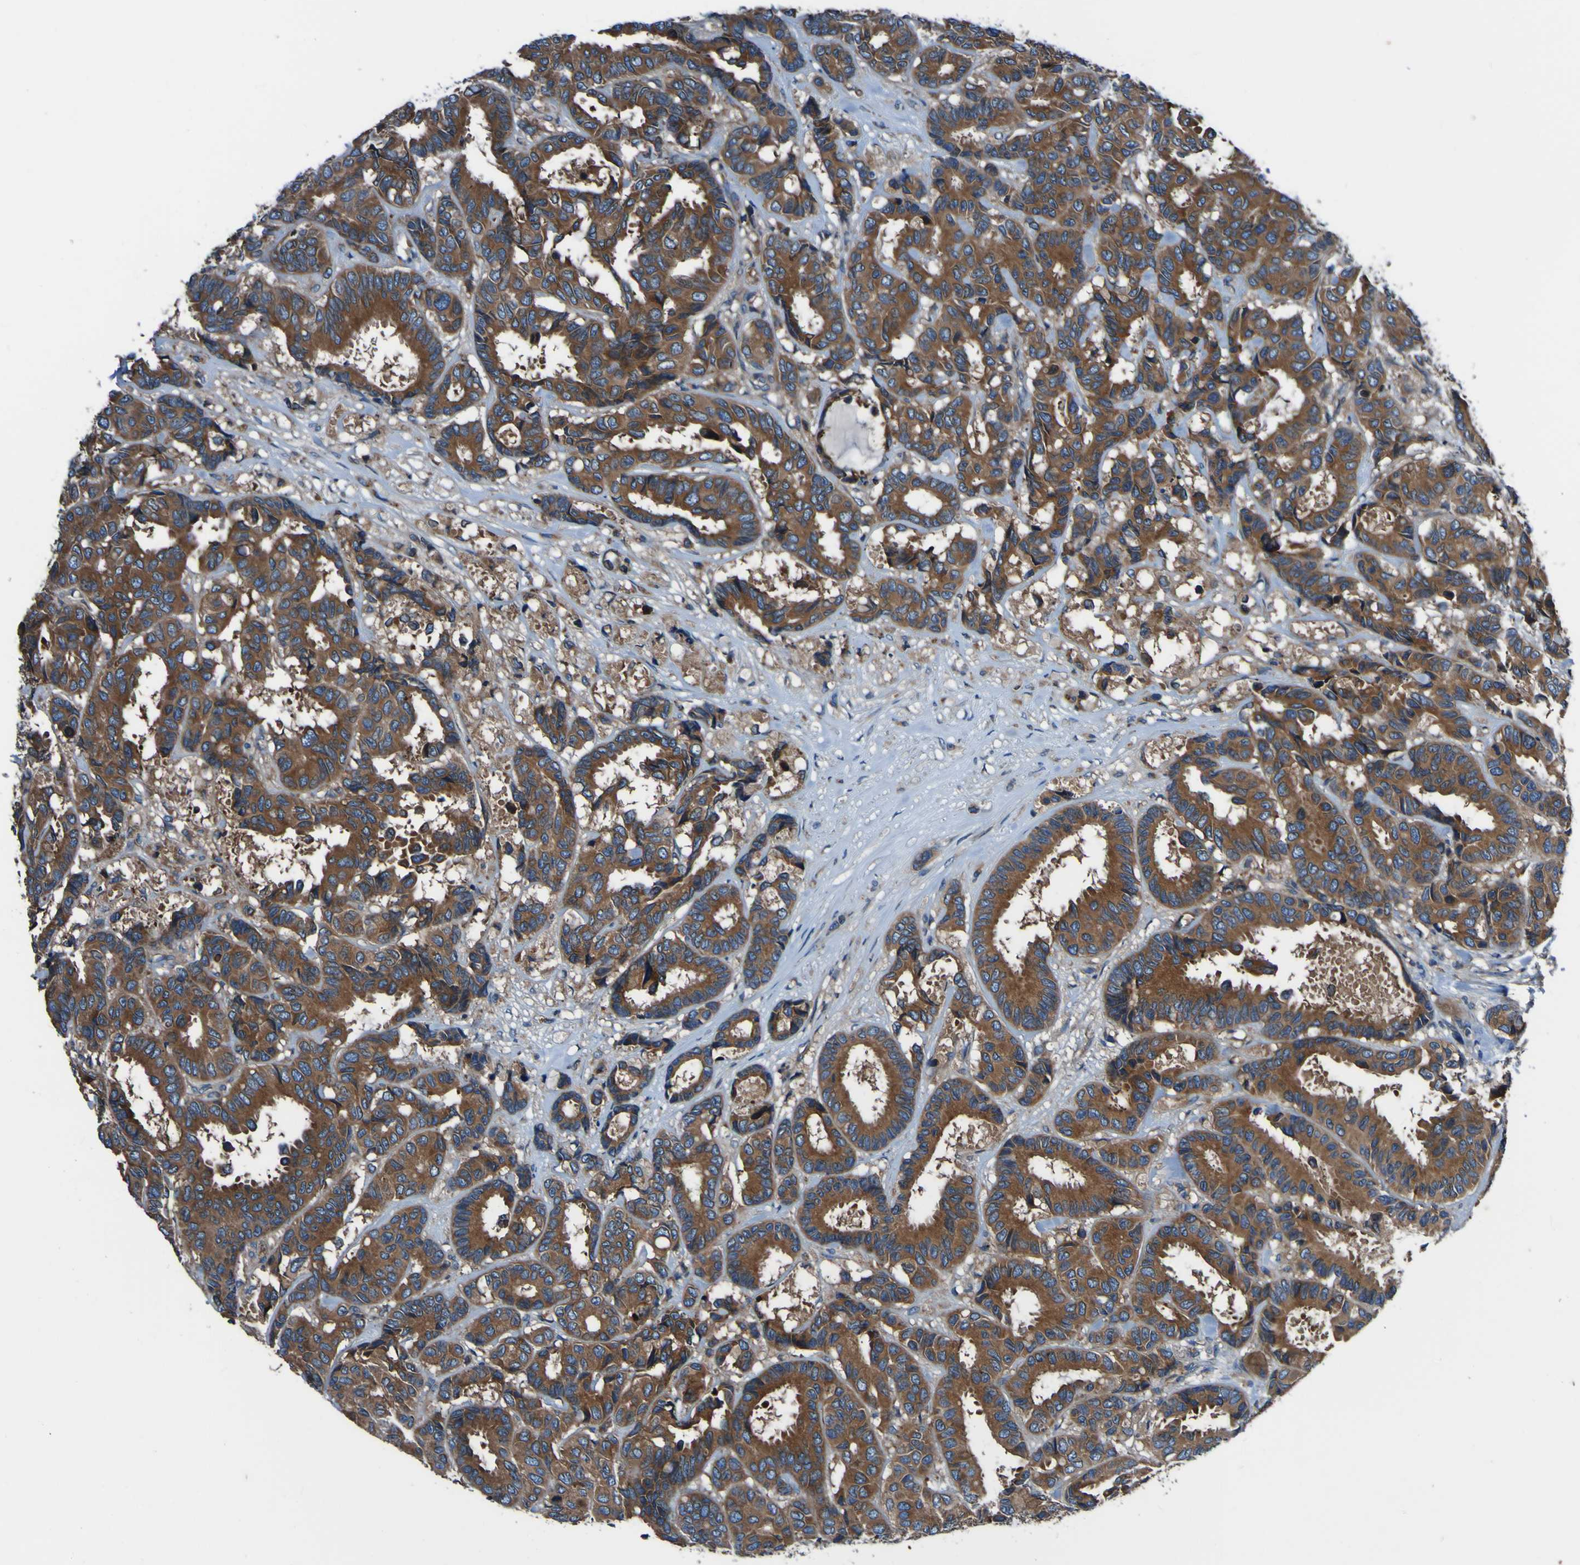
{"staining": {"intensity": "strong", "quantity": ">75%", "location": "cytoplasmic/membranous"}, "tissue": "breast cancer", "cell_type": "Tumor cells", "image_type": "cancer", "snomed": [{"axis": "morphology", "description": "Duct carcinoma"}, {"axis": "topography", "description": "Breast"}], "caption": "Breast cancer (intraductal carcinoma) stained with a protein marker exhibits strong staining in tumor cells.", "gene": "RAB5B", "patient": {"sex": "female", "age": 87}}